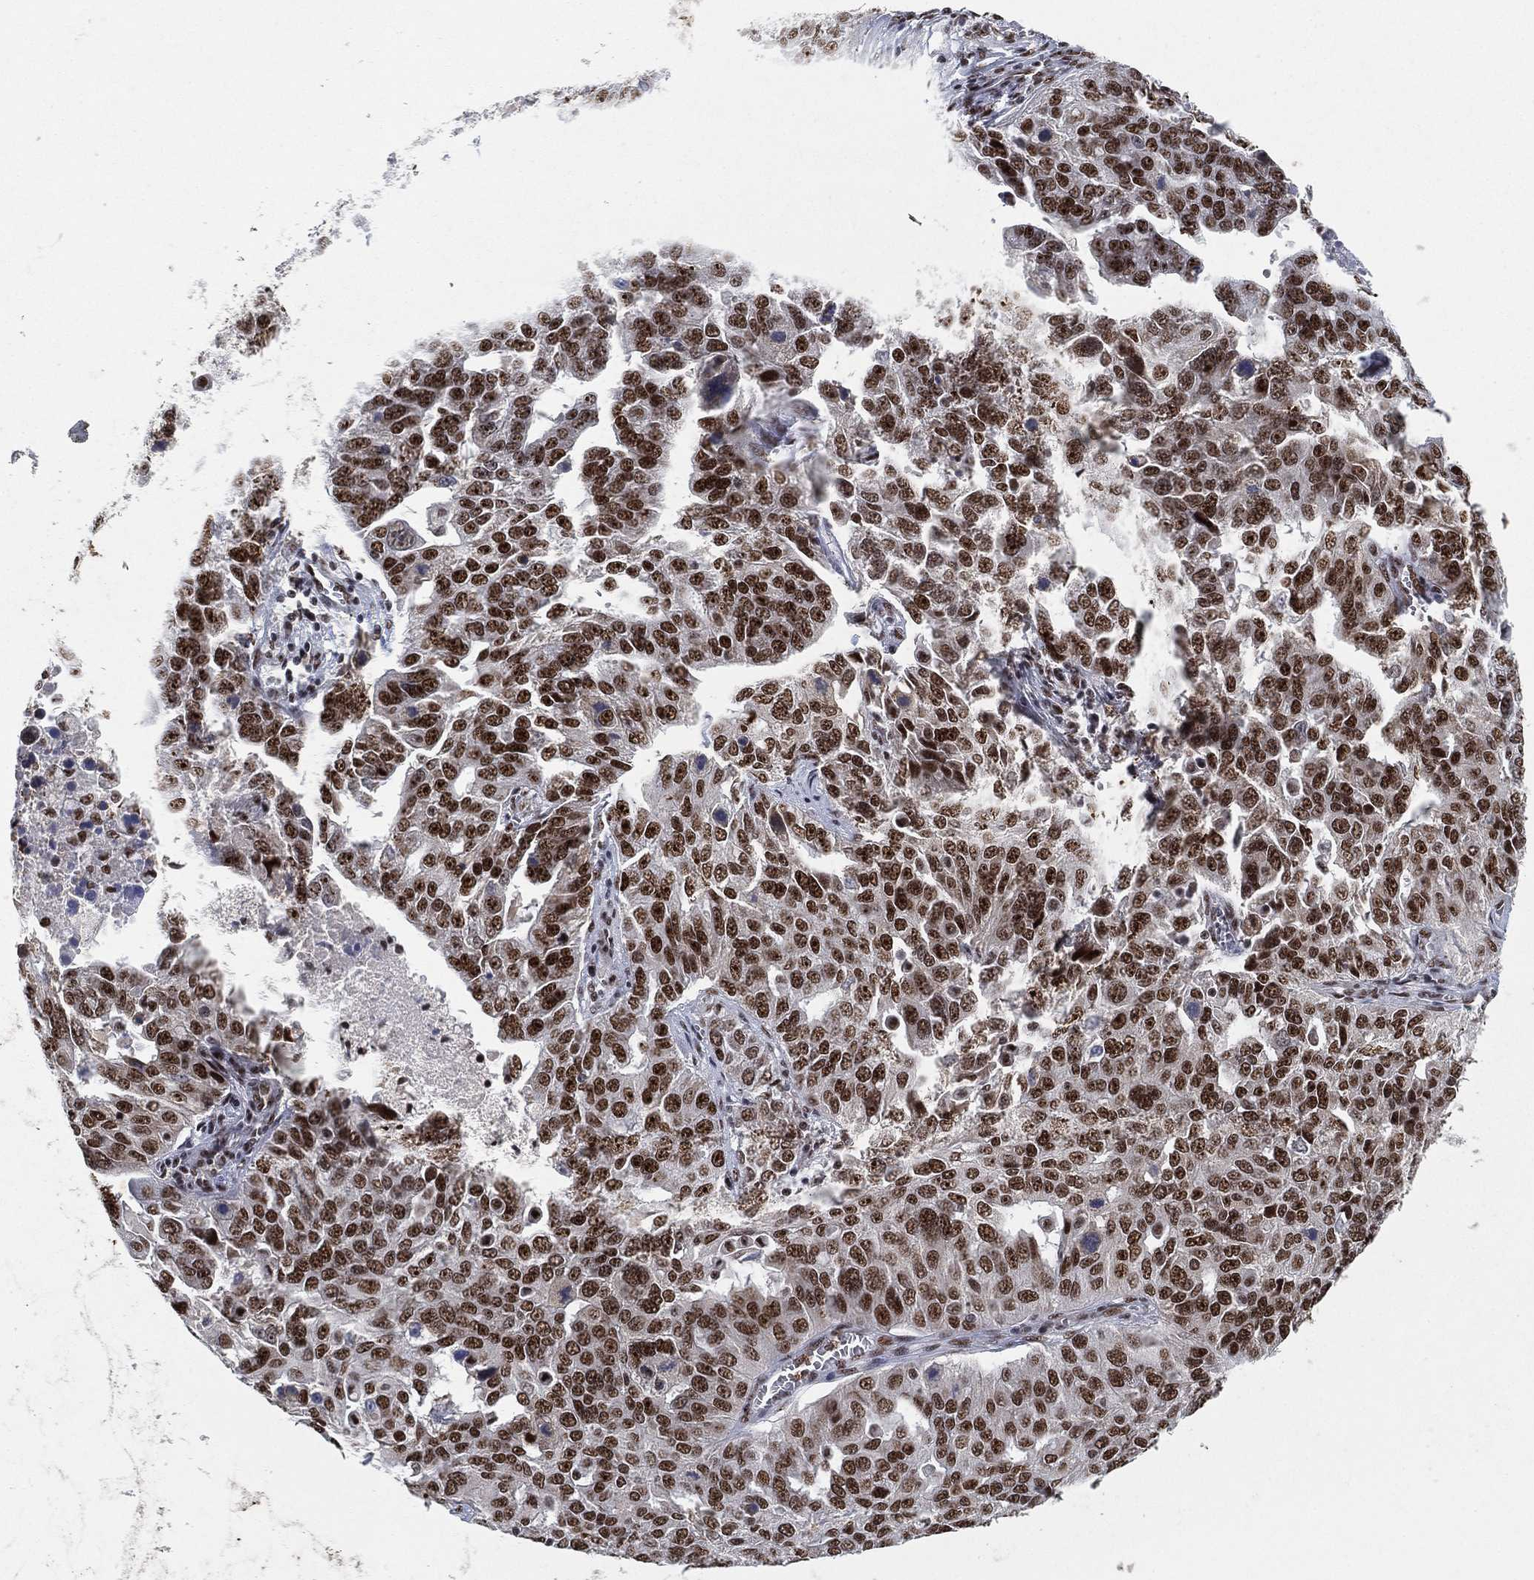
{"staining": {"intensity": "strong", "quantity": ">75%", "location": "nuclear"}, "tissue": "ovarian cancer", "cell_type": "Tumor cells", "image_type": "cancer", "snomed": [{"axis": "morphology", "description": "Carcinoma, endometroid"}, {"axis": "topography", "description": "Soft tissue"}, {"axis": "topography", "description": "Ovary"}], "caption": "Ovarian cancer (endometroid carcinoma) tissue displays strong nuclear staining in about >75% of tumor cells (Stains: DAB in brown, nuclei in blue, Microscopy: brightfield microscopy at high magnification).", "gene": "DDX27", "patient": {"sex": "female", "age": 52}}